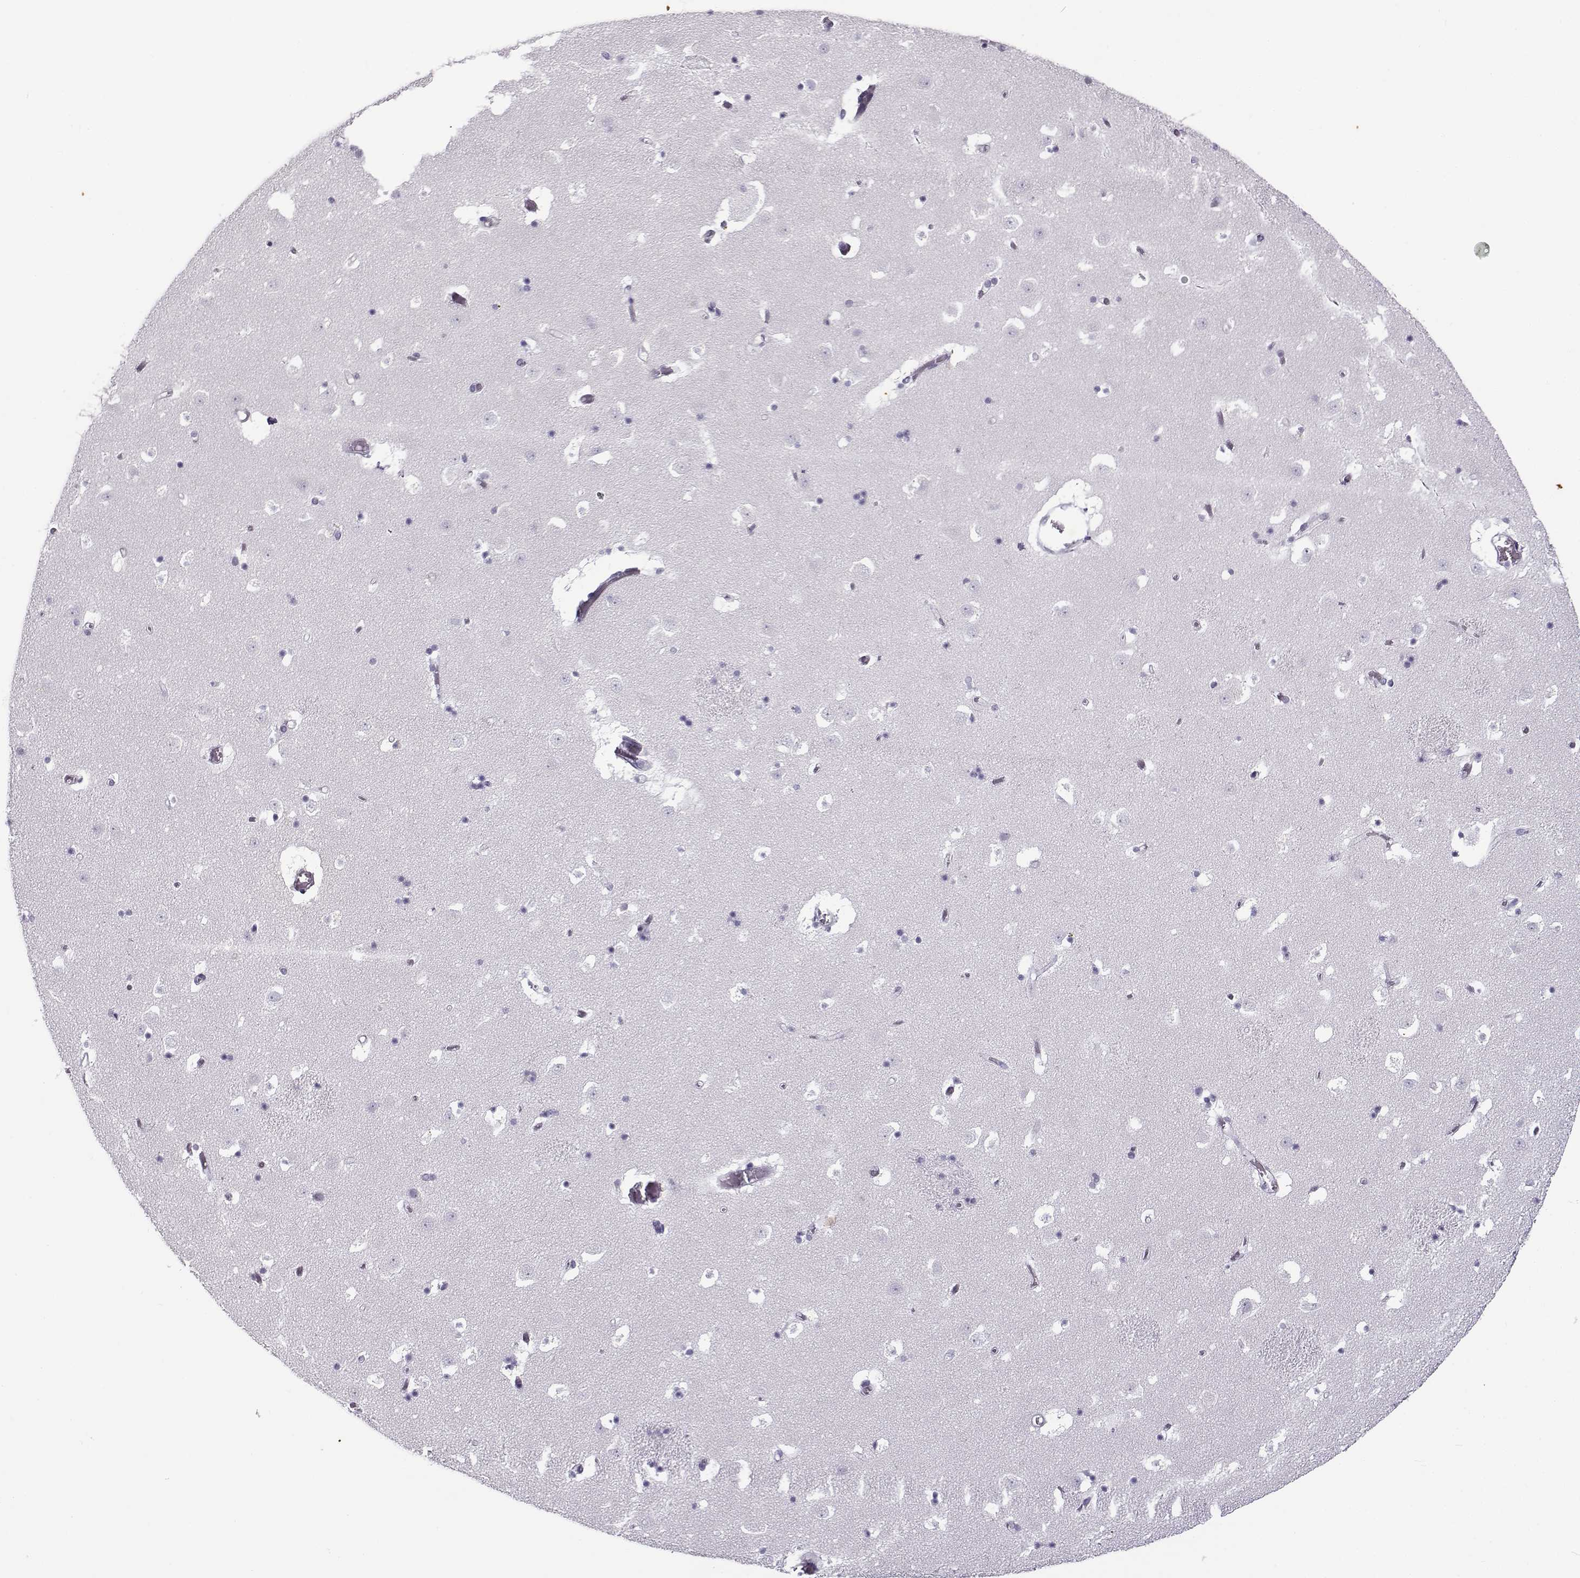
{"staining": {"intensity": "negative", "quantity": "none", "location": "none"}, "tissue": "caudate", "cell_type": "Glial cells", "image_type": "normal", "snomed": [{"axis": "morphology", "description": "Normal tissue, NOS"}, {"axis": "topography", "description": "Lateral ventricle wall"}], "caption": "Unremarkable caudate was stained to show a protein in brown. There is no significant positivity in glial cells.", "gene": "TEX55", "patient": {"sex": "female", "age": 42}}